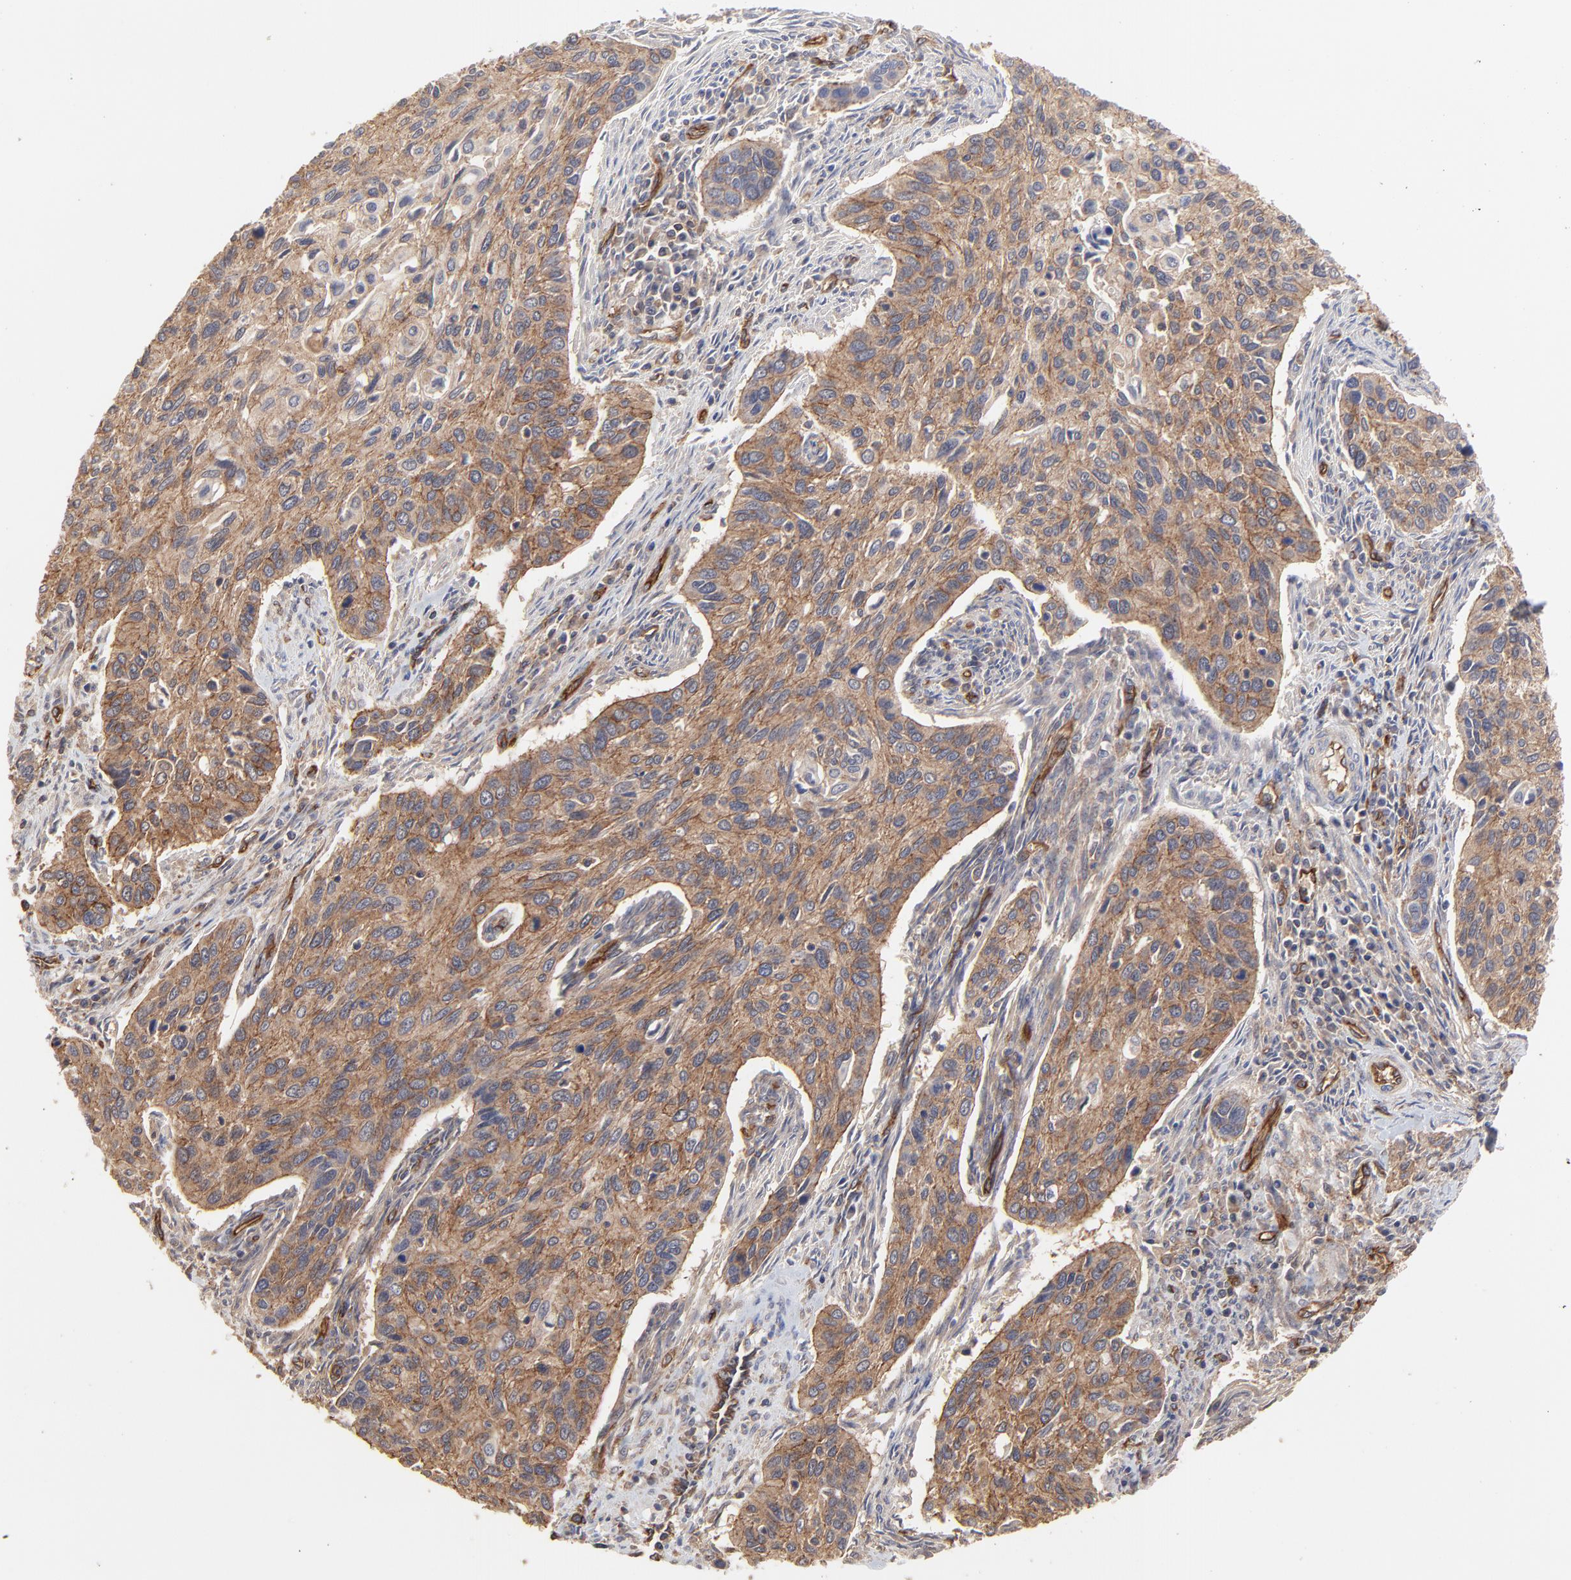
{"staining": {"intensity": "moderate", "quantity": ">75%", "location": "cytoplasmic/membranous"}, "tissue": "cervical cancer", "cell_type": "Tumor cells", "image_type": "cancer", "snomed": [{"axis": "morphology", "description": "Squamous cell carcinoma, NOS"}, {"axis": "topography", "description": "Cervix"}], "caption": "A brown stain labels moderate cytoplasmic/membranous positivity of a protein in human cervical cancer (squamous cell carcinoma) tumor cells. (DAB (3,3'-diaminobenzidine) = brown stain, brightfield microscopy at high magnification).", "gene": "ARMT1", "patient": {"sex": "female", "age": 57}}